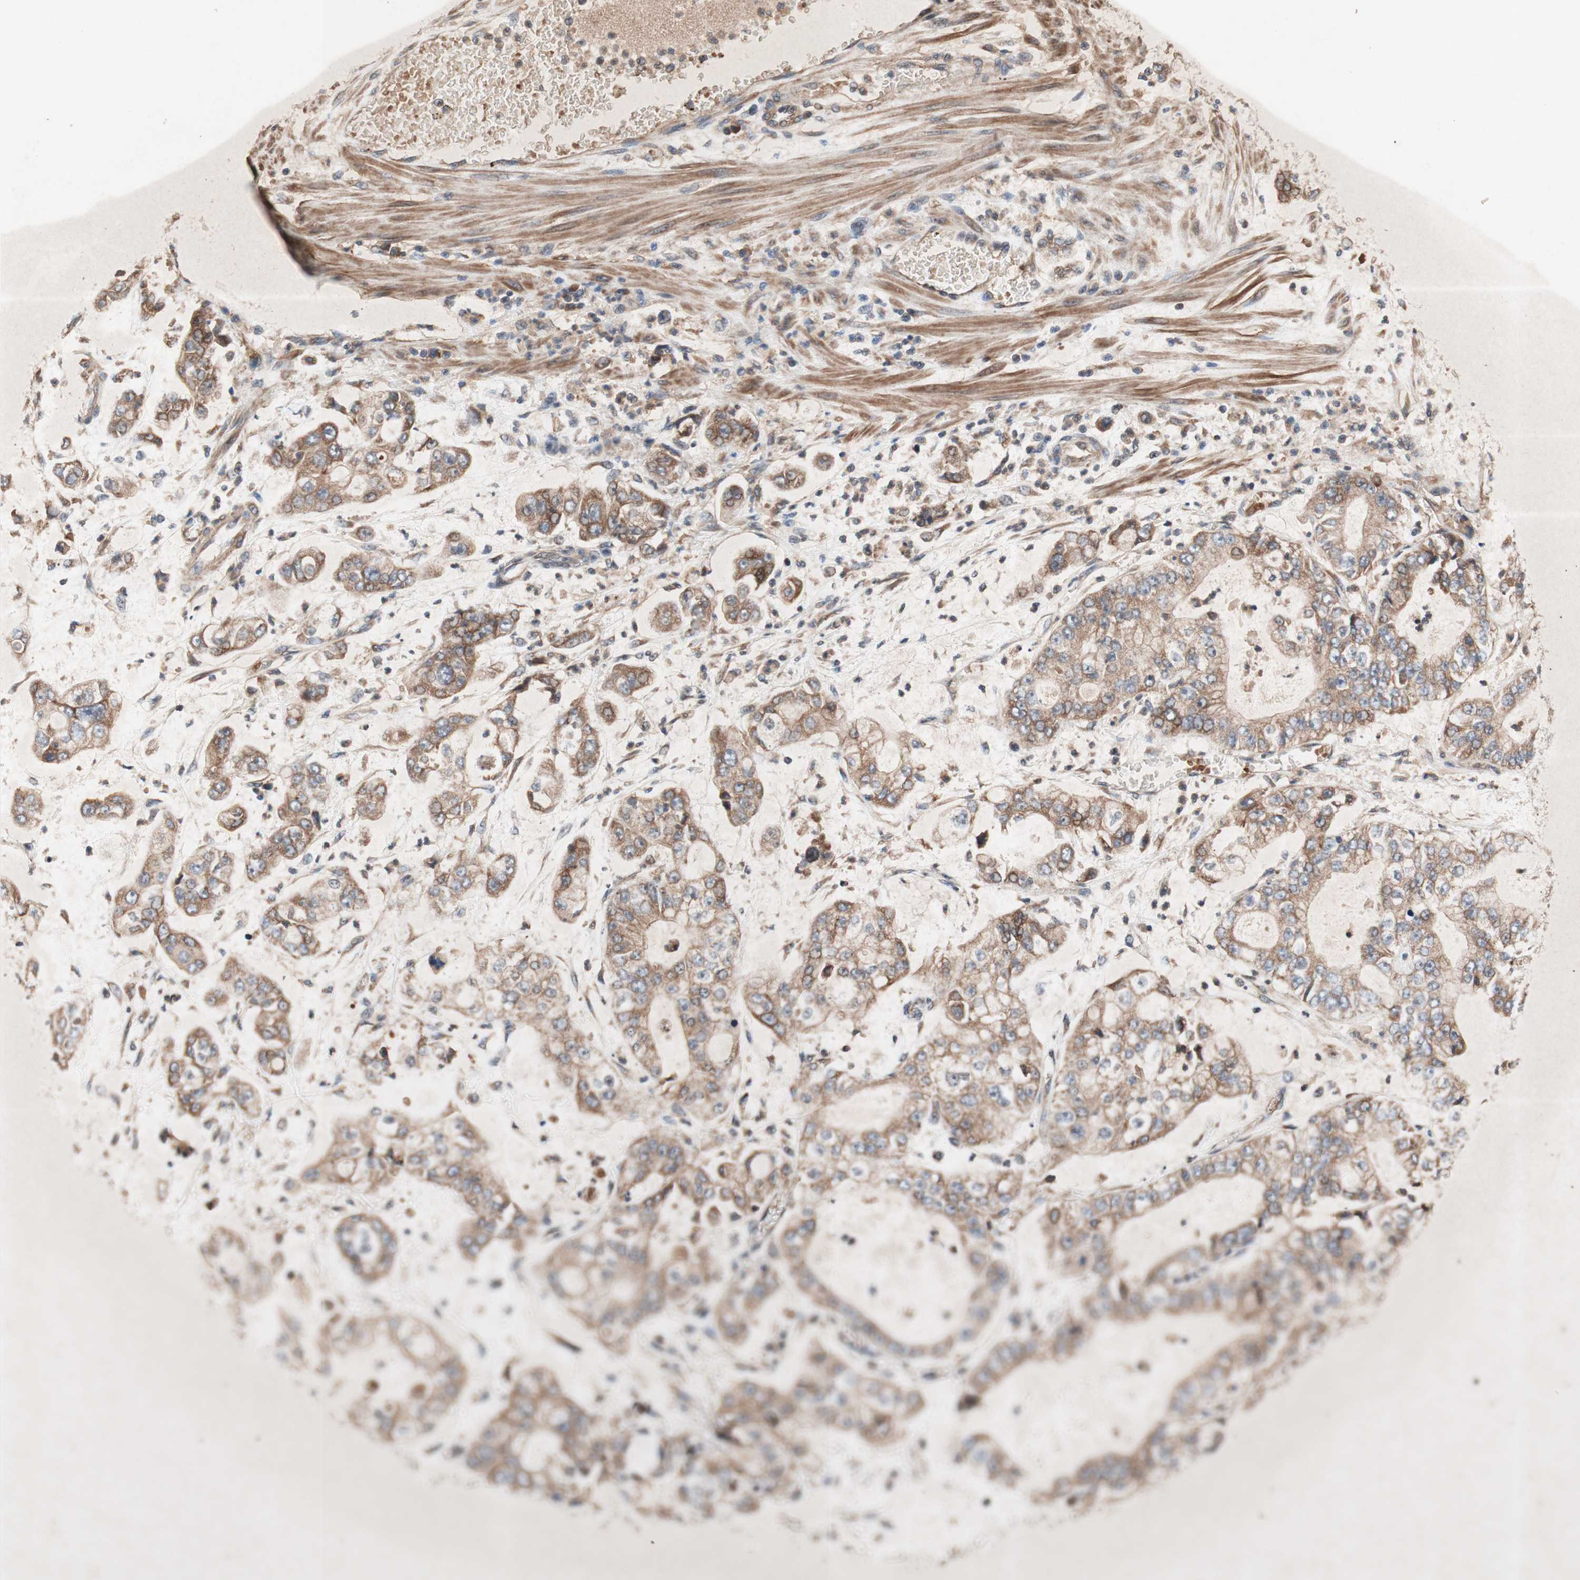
{"staining": {"intensity": "moderate", "quantity": "25%-75%", "location": "cytoplasmic/membranous"}, "tissue": "stomach cancer", "cell_type": "Tumor cells", "image_type": "cancer", "snomed": [{"axis": "morphology", "description": "Adenocarcinoma, NOS"}, {"axis": "topography", "description": "Stomach"}], "caption": "Stomach cancer was stained to show a protein in brown. There is medium levels of moderate cytoplasmic/membranous staining in approximately 25%-75% of tumor cells.", "gene": "DDOST", "patient": {"sex": "male", "age": 76}}